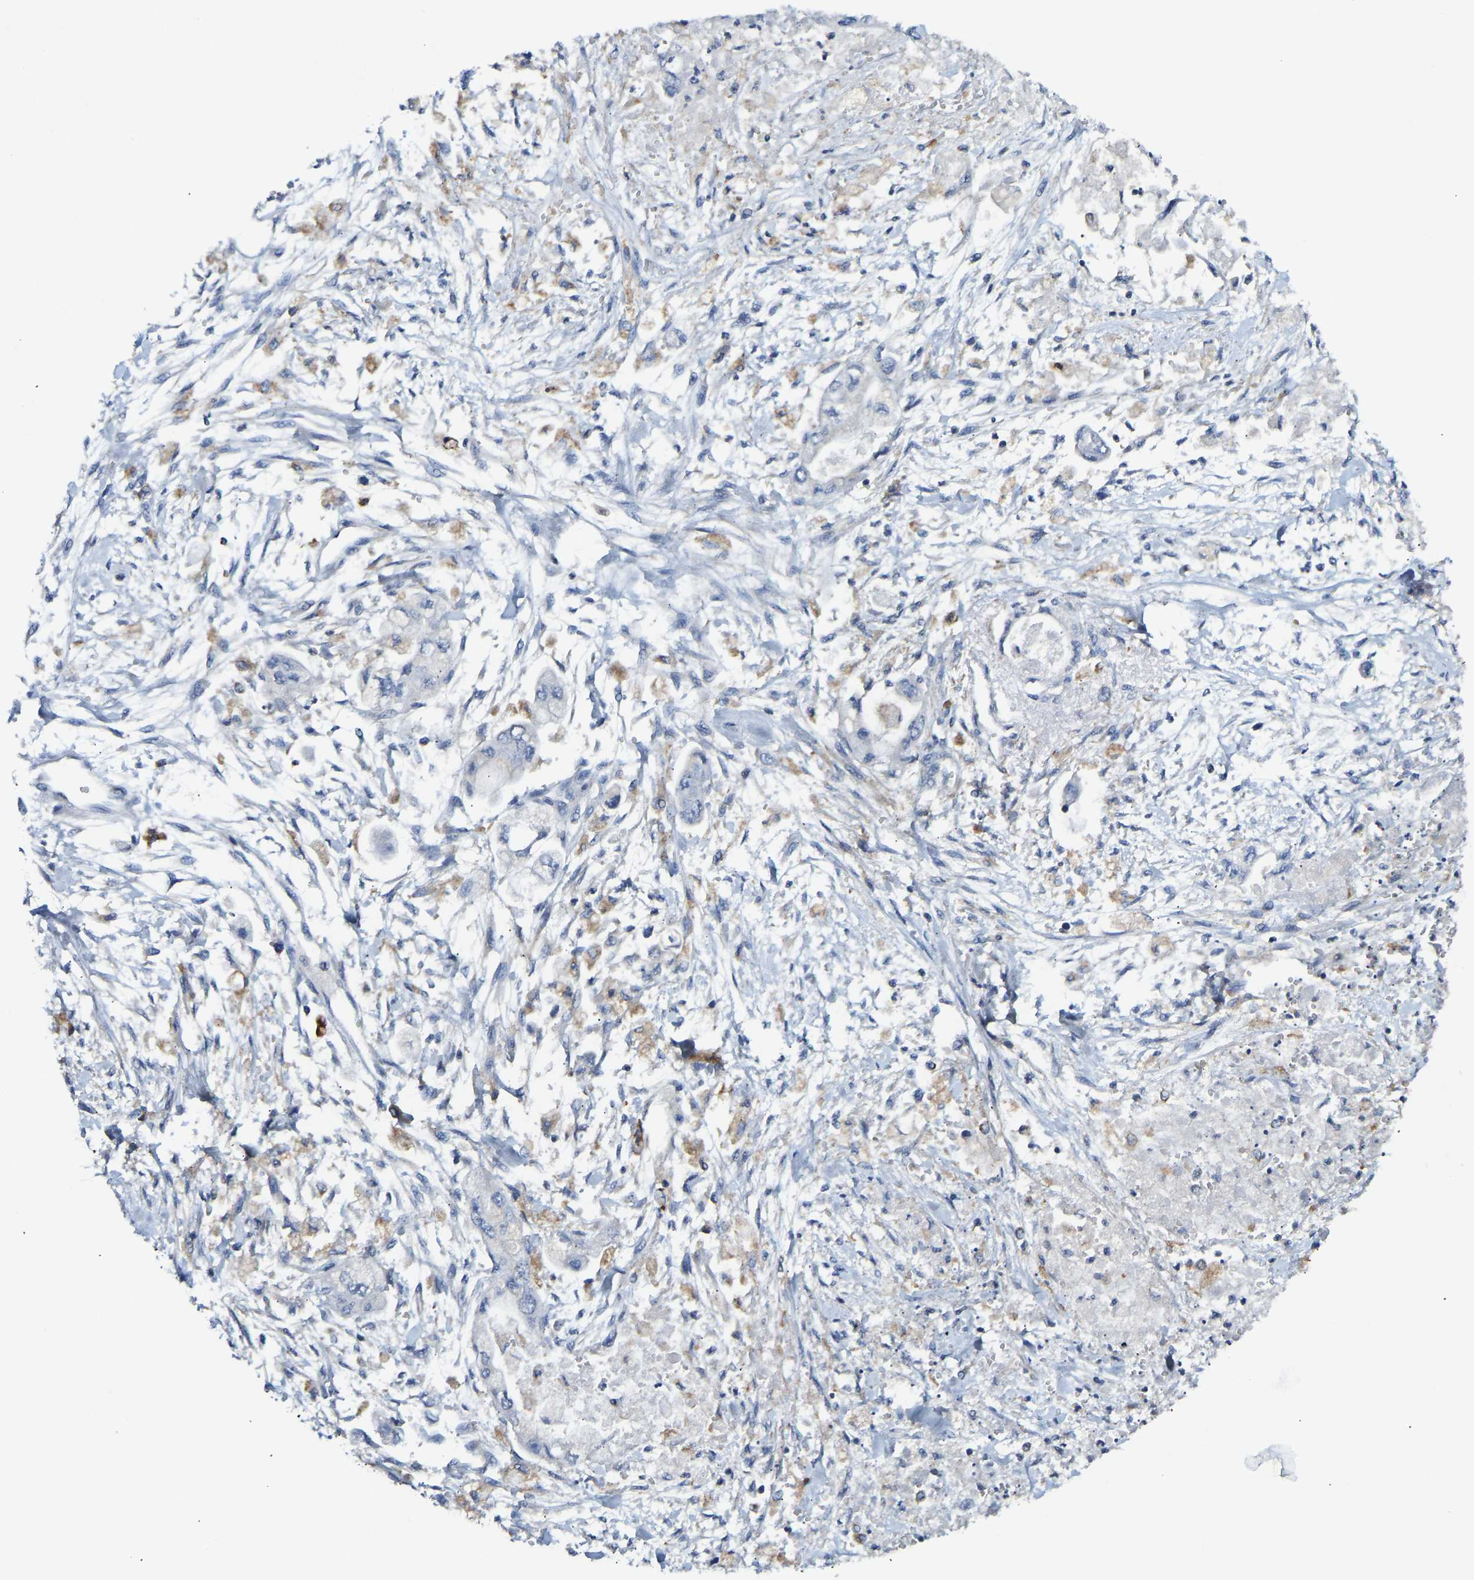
{"staining": {"intensity": "negative", "quantity": "none", "location": "none"}, "tissue": "stomach cancer", "cell_type": "Tumor cells", "image_type": "cancer", "snomed": [{"axis": "morphology", "description": "Normal tissue, NOS"}, {"axis": "morphology", "description": "Adenocarcinoma, NOS"}, {"axis": "topography", "description": "Stomach"}], "caption": "Tumor cells are negative for protein expression in human stomach cancer.", "gene": "ATP6V1E1", "patient": {"sex": "male", "age": 62}}